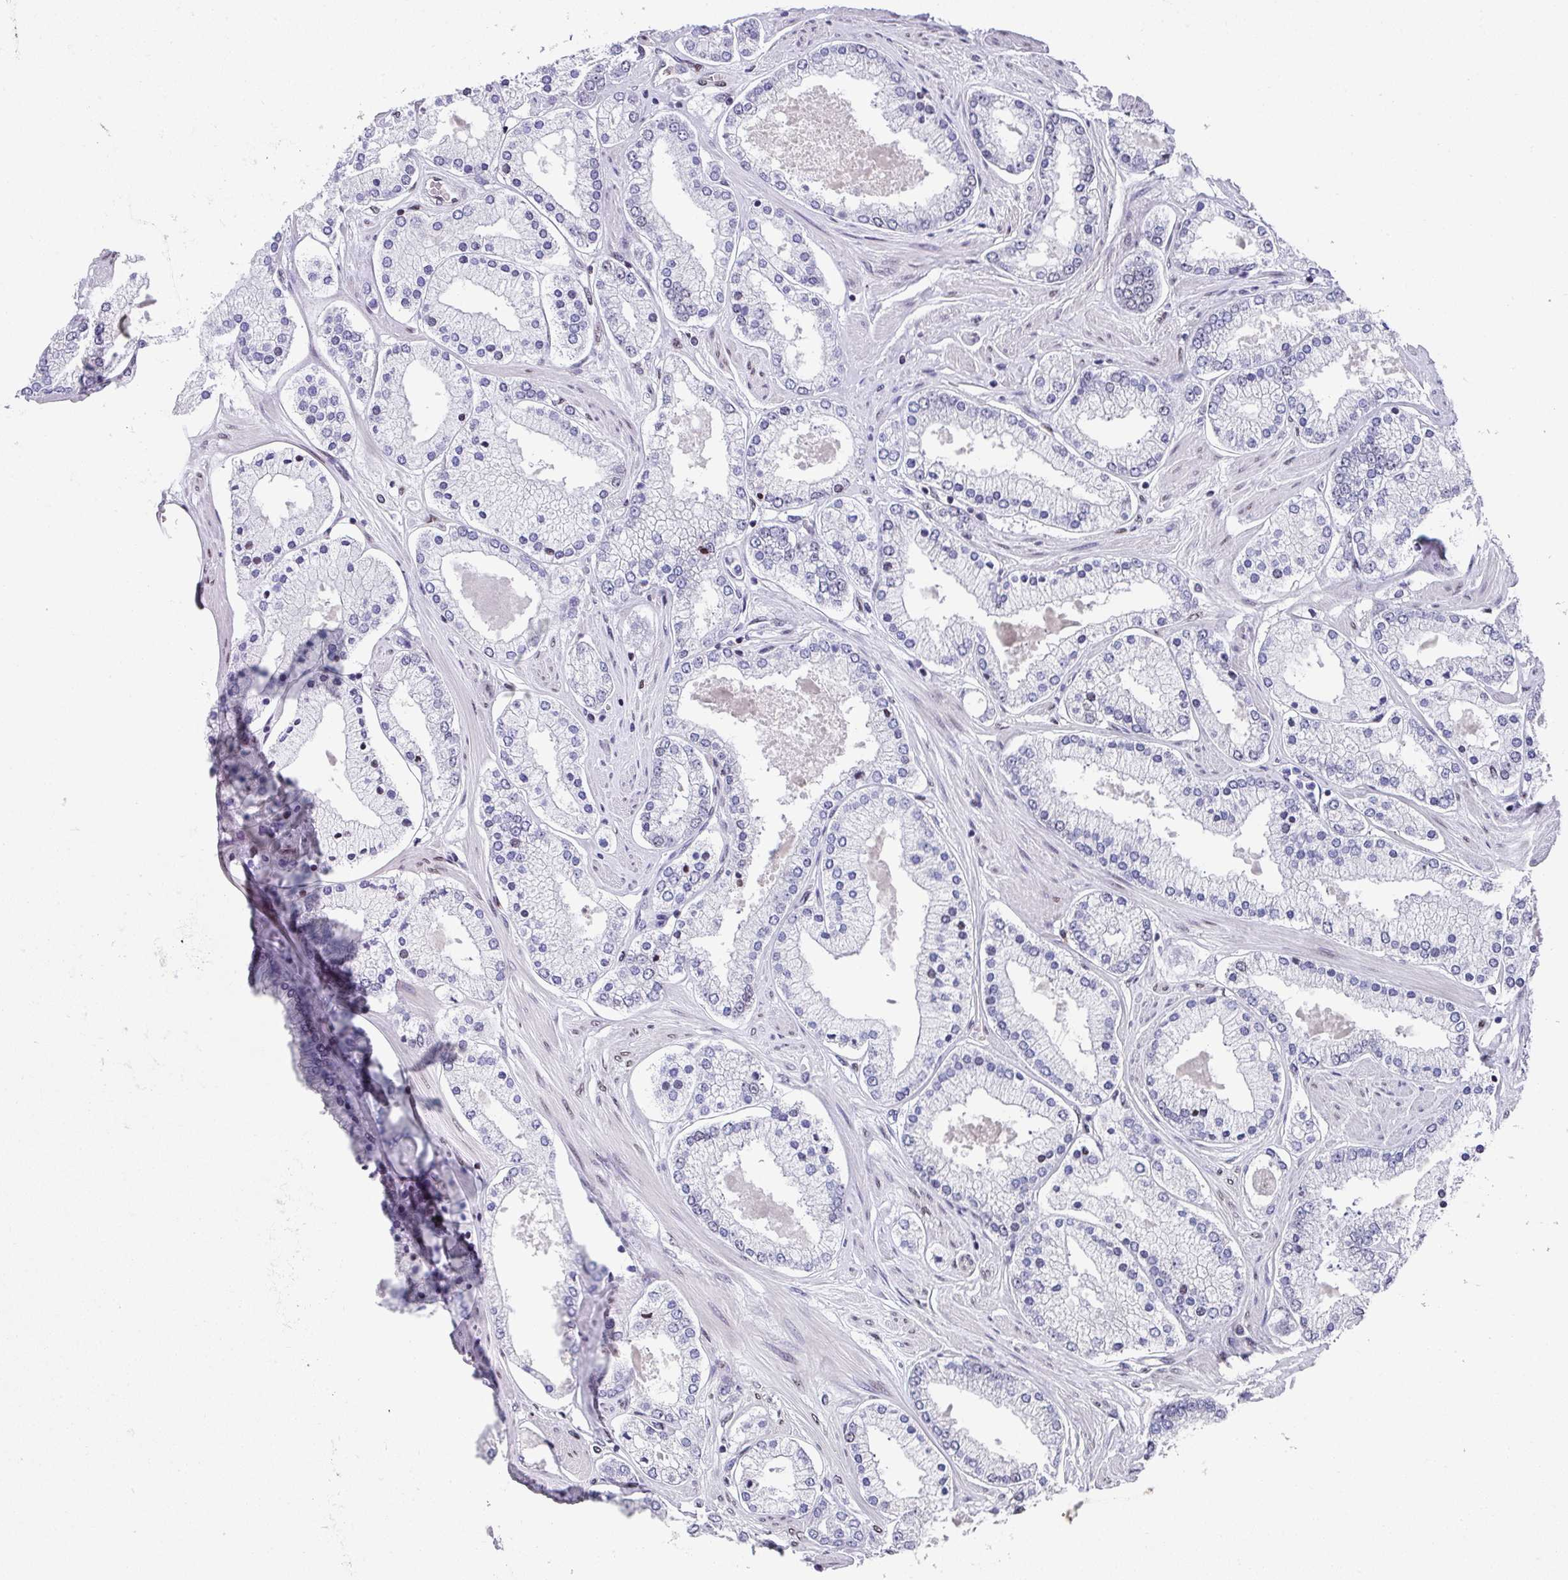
{"staining": {"intensity": "negative", "quantity": "none", "location": "none"}, "tissue": "prostate cancer", "cell_type": "Tumor cells", "image_type": "cancer", "snomed": [{"axis": "morphology", "description": "Adenocarcinoma, Low grade"}, {"axis": "topography", "description": "Prostate"}], "caption": "Tumor cells show no significant positivity in prostate low-grade adenocarcinoma.", "gene": "TCF3", "patient": {"sex": "male", "age": 42}}